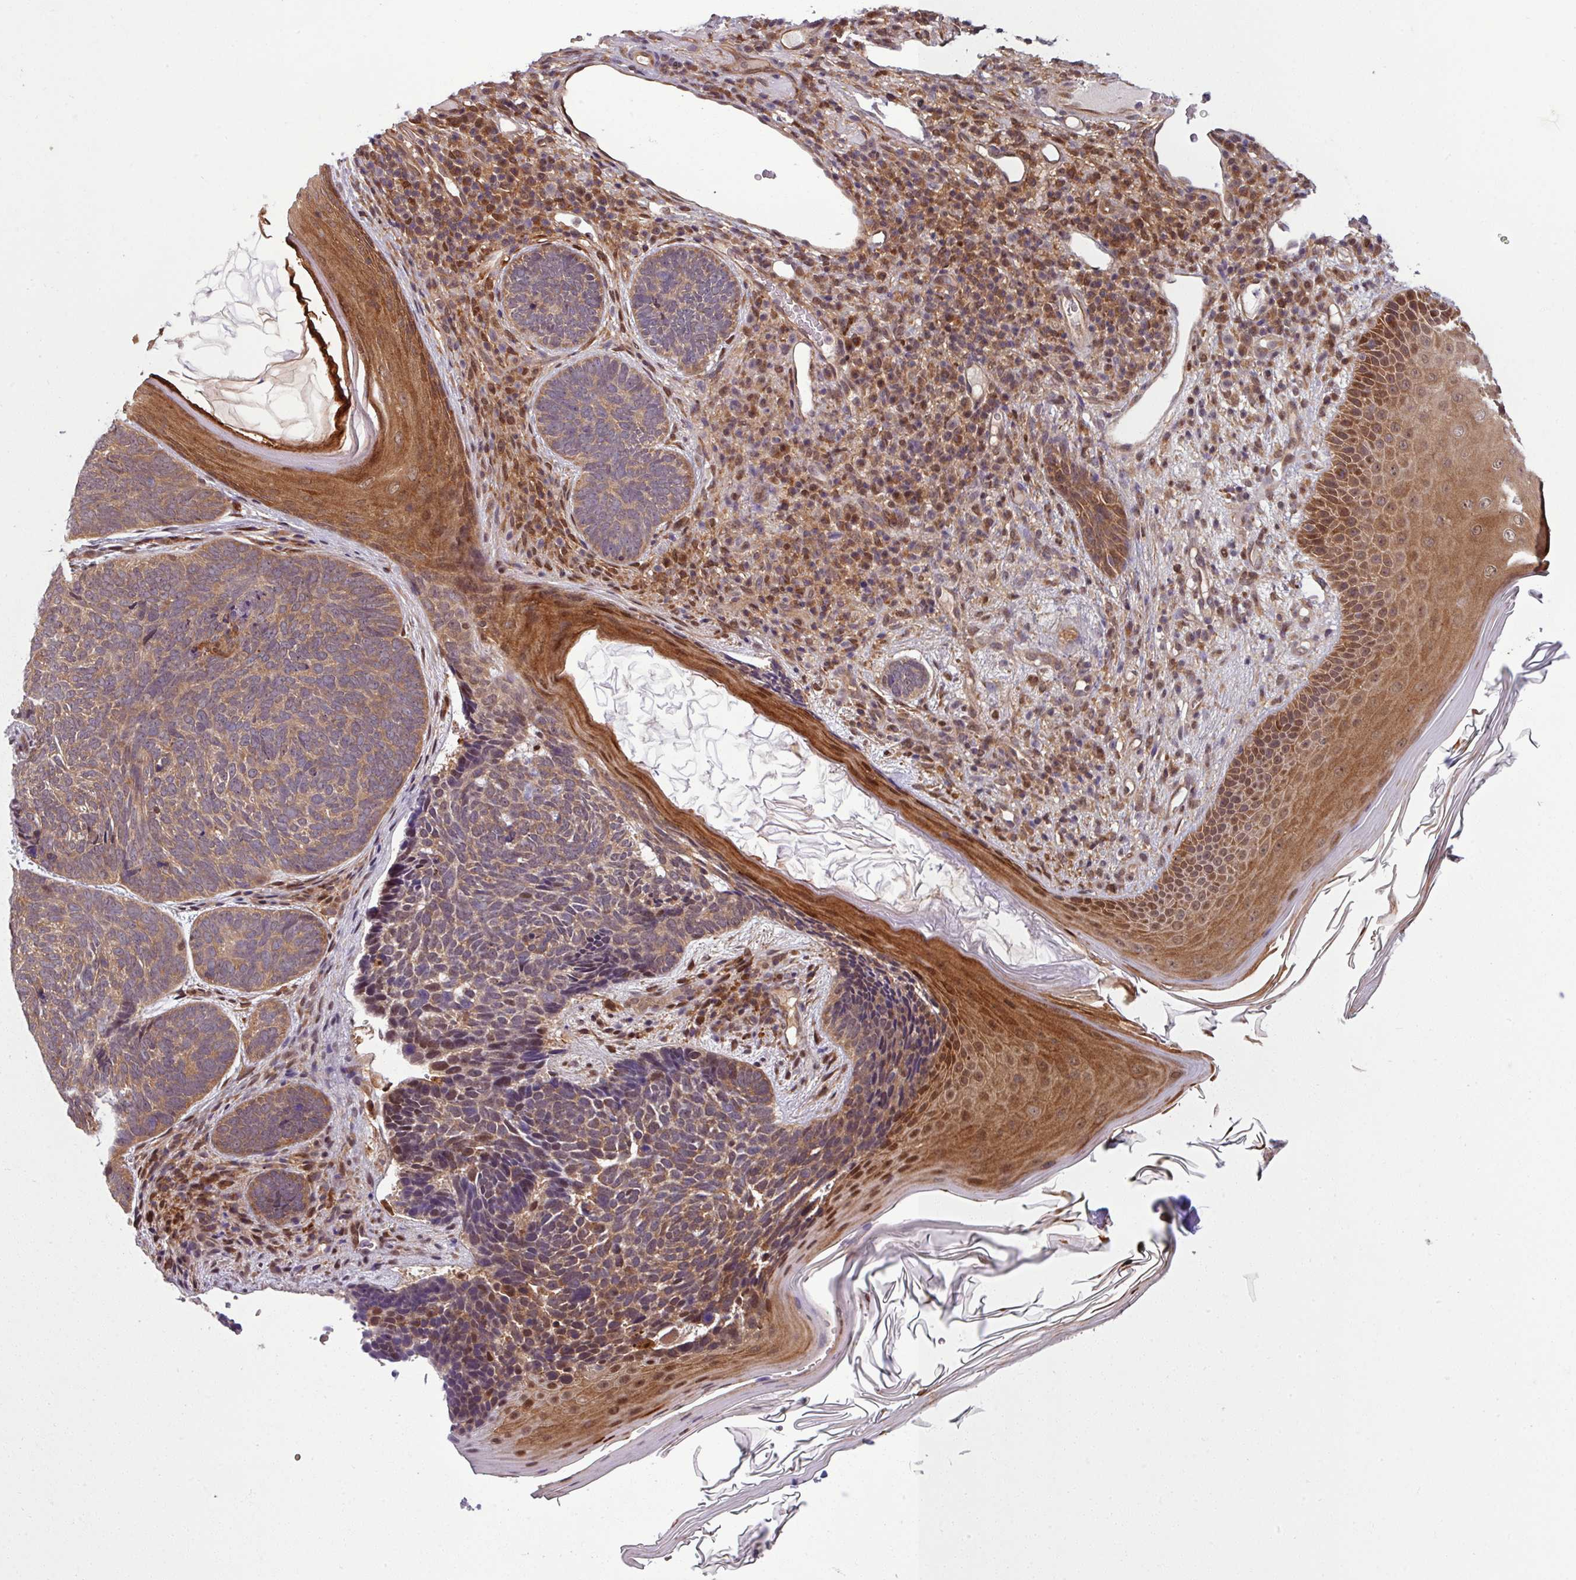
{"staining": {"intensity": "moderate", "quantity": ">75%", "location": "cytoplasmic/membranous"}, "tissue": "skin cancer", "cell_type": "Tumor cells", "image_type": "cancer", "snomed": [{"axis": "morphology", "description": "Basal cell carcinoma"}, {"axis": "topography", "description": "Skin"}], "caption": "This is a micrograph of immunohistochemistry (IHC) staining of skin cancer, which shows moderate staining in the cytoplasmic/membranous of tumor cells.", "gene": "KCTD11", "patient": {"sex": "female", "age": 85}}